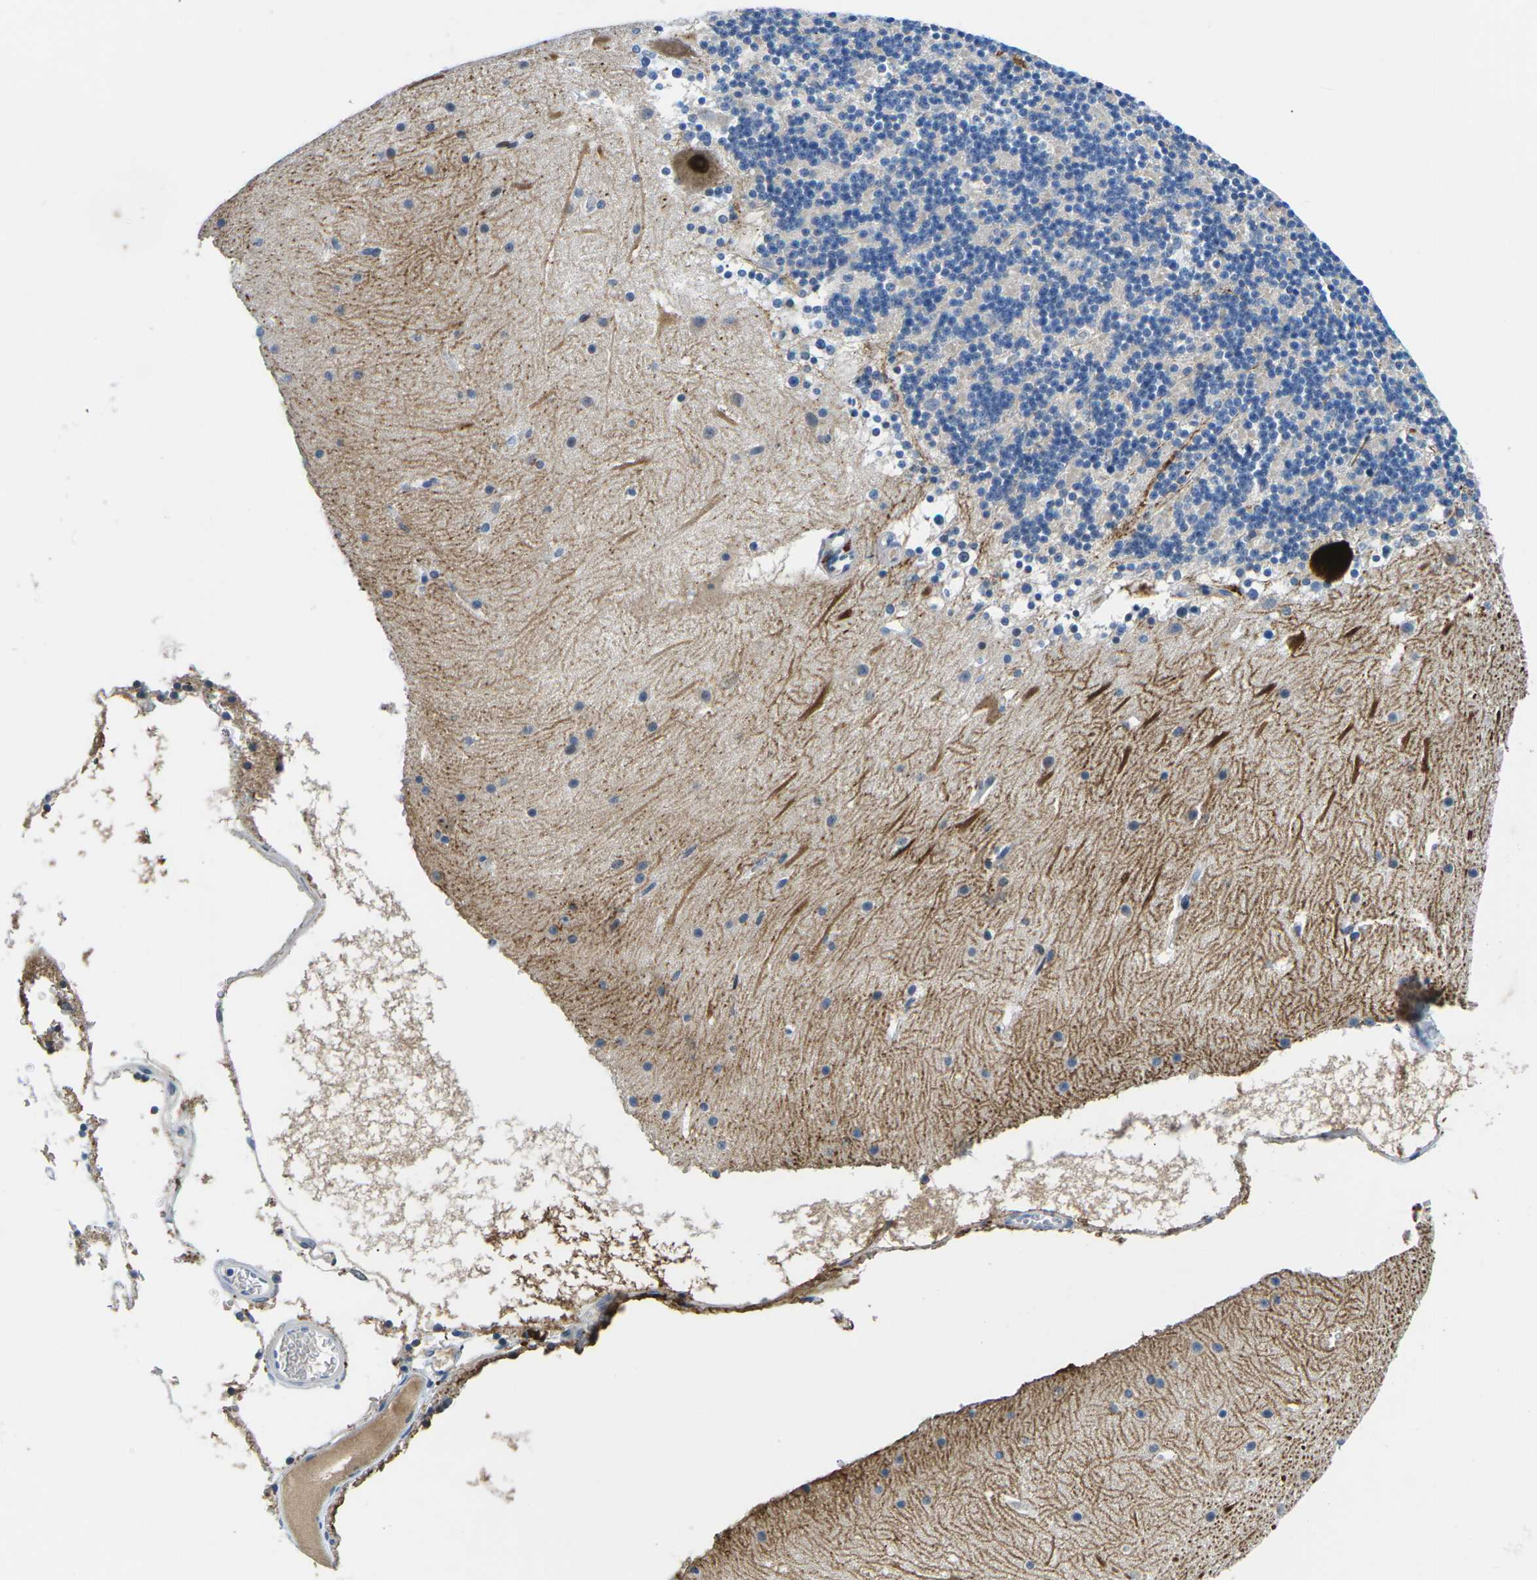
{"staining": {"intensity": "negative", "quantity": "none", "location": "none"}, "tissue": "cerebellum", "cell_type": "Cells in granular layer", "image_type": "normal", "snomed": [{"axis": "morphology", "description": "Normal tissue, NOS"}, {"axis": "topography", "description": "Cerebellum"}], "caption": "Immunohistochemical staining of benign human cerebellum displays no significant positivity in cells in granular layer.", "gene": "TM6SF1", "patient": {"sex": "male", "age": 45}}